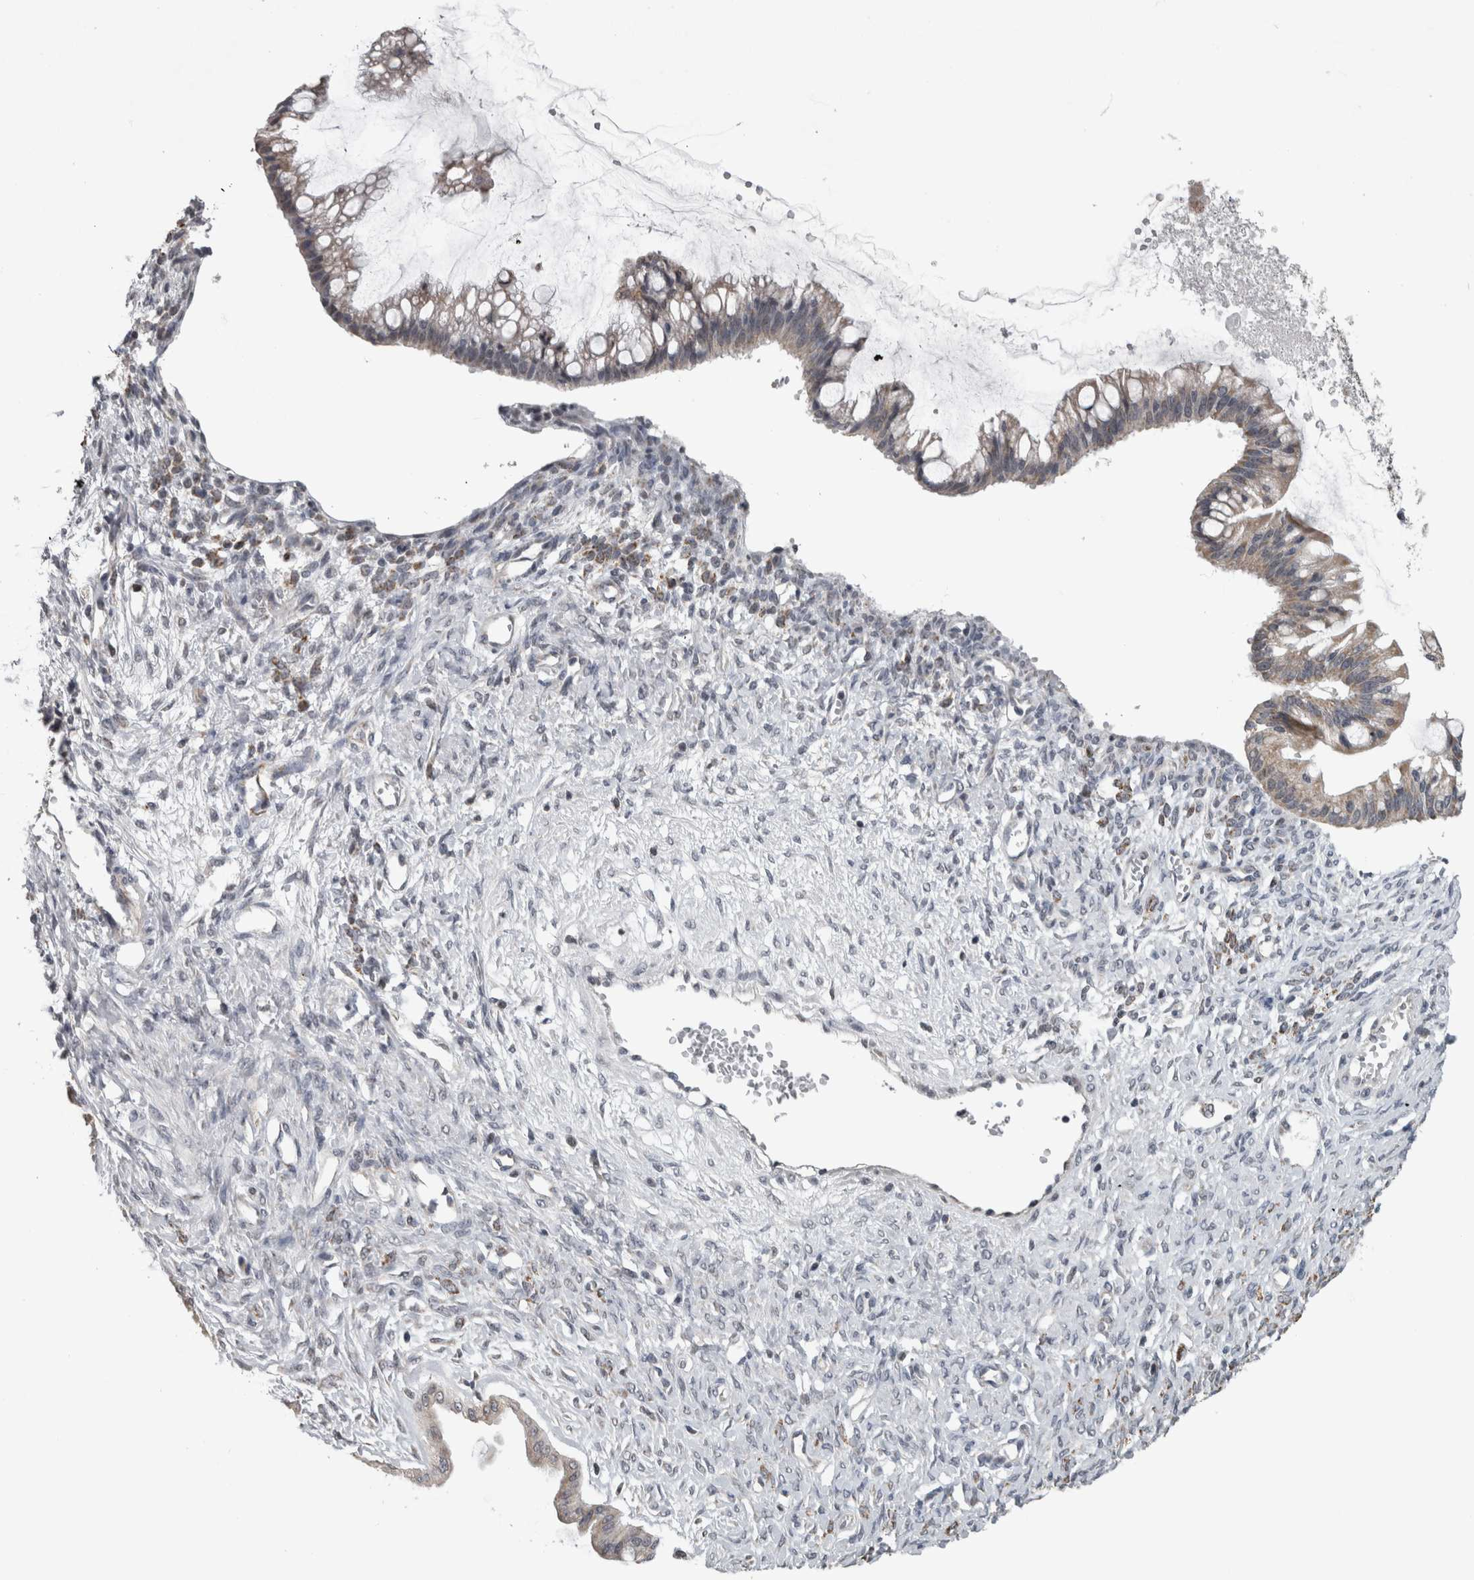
{"staining": {"intensity": "weak", "quantity": "<25%", "location": "cytoplasmic/membranous"}, "tissue": "ovarian cancer", "cell_type": "Tumor cells", "image_type": "cancer", "snomed": [{"axis": "morphology", "description": "Cystadenocarcinoma, mucinous, NOS"}, {"axis": "topography", "description": "Ovary"}], "caption": "A photomicrograph of ovarian mucinous cystadenocarcinoma stained for a protein displays no brown staining in tumor cells.", "gene": "OR2K2", "patient": {"sex": "female", "age": 73}}